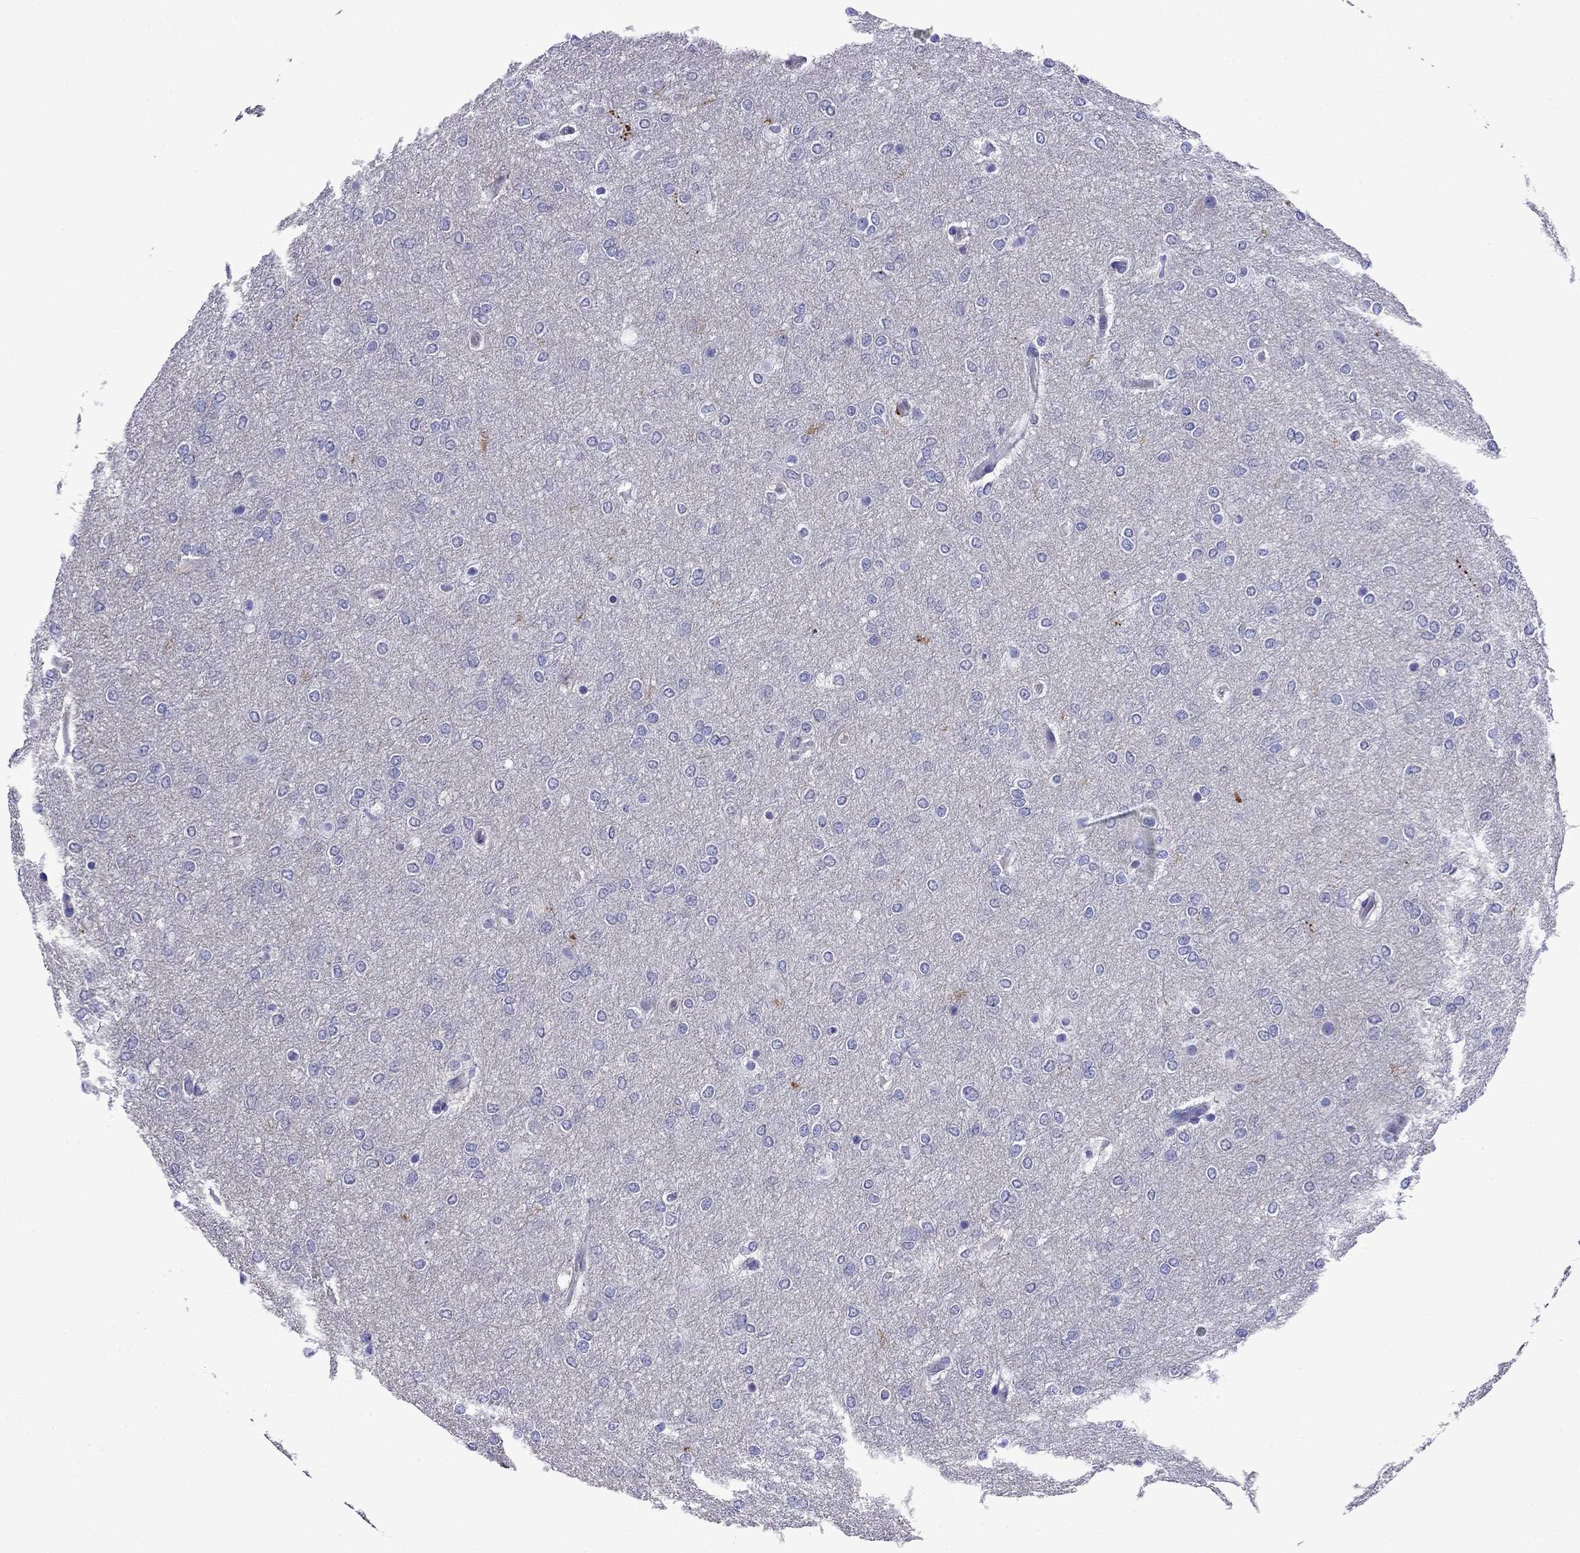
{"staining": {"intensity": "negative", "quantity": "none", "location": "none"}, "tissue": "glioma", "cell_type": "Tumor cells", "image_type": "cancer", "snomed": [{"axis": "morphology", "description": "Glioma, malignant, High grade"}, {"axis": "topography", "description": "Brain"}], "caption": "Tumor cells are negative for protein expression in human malignant high-grade glioma.", "gene": "SCG2", "patient": {"sex": "female", "age": 61}}